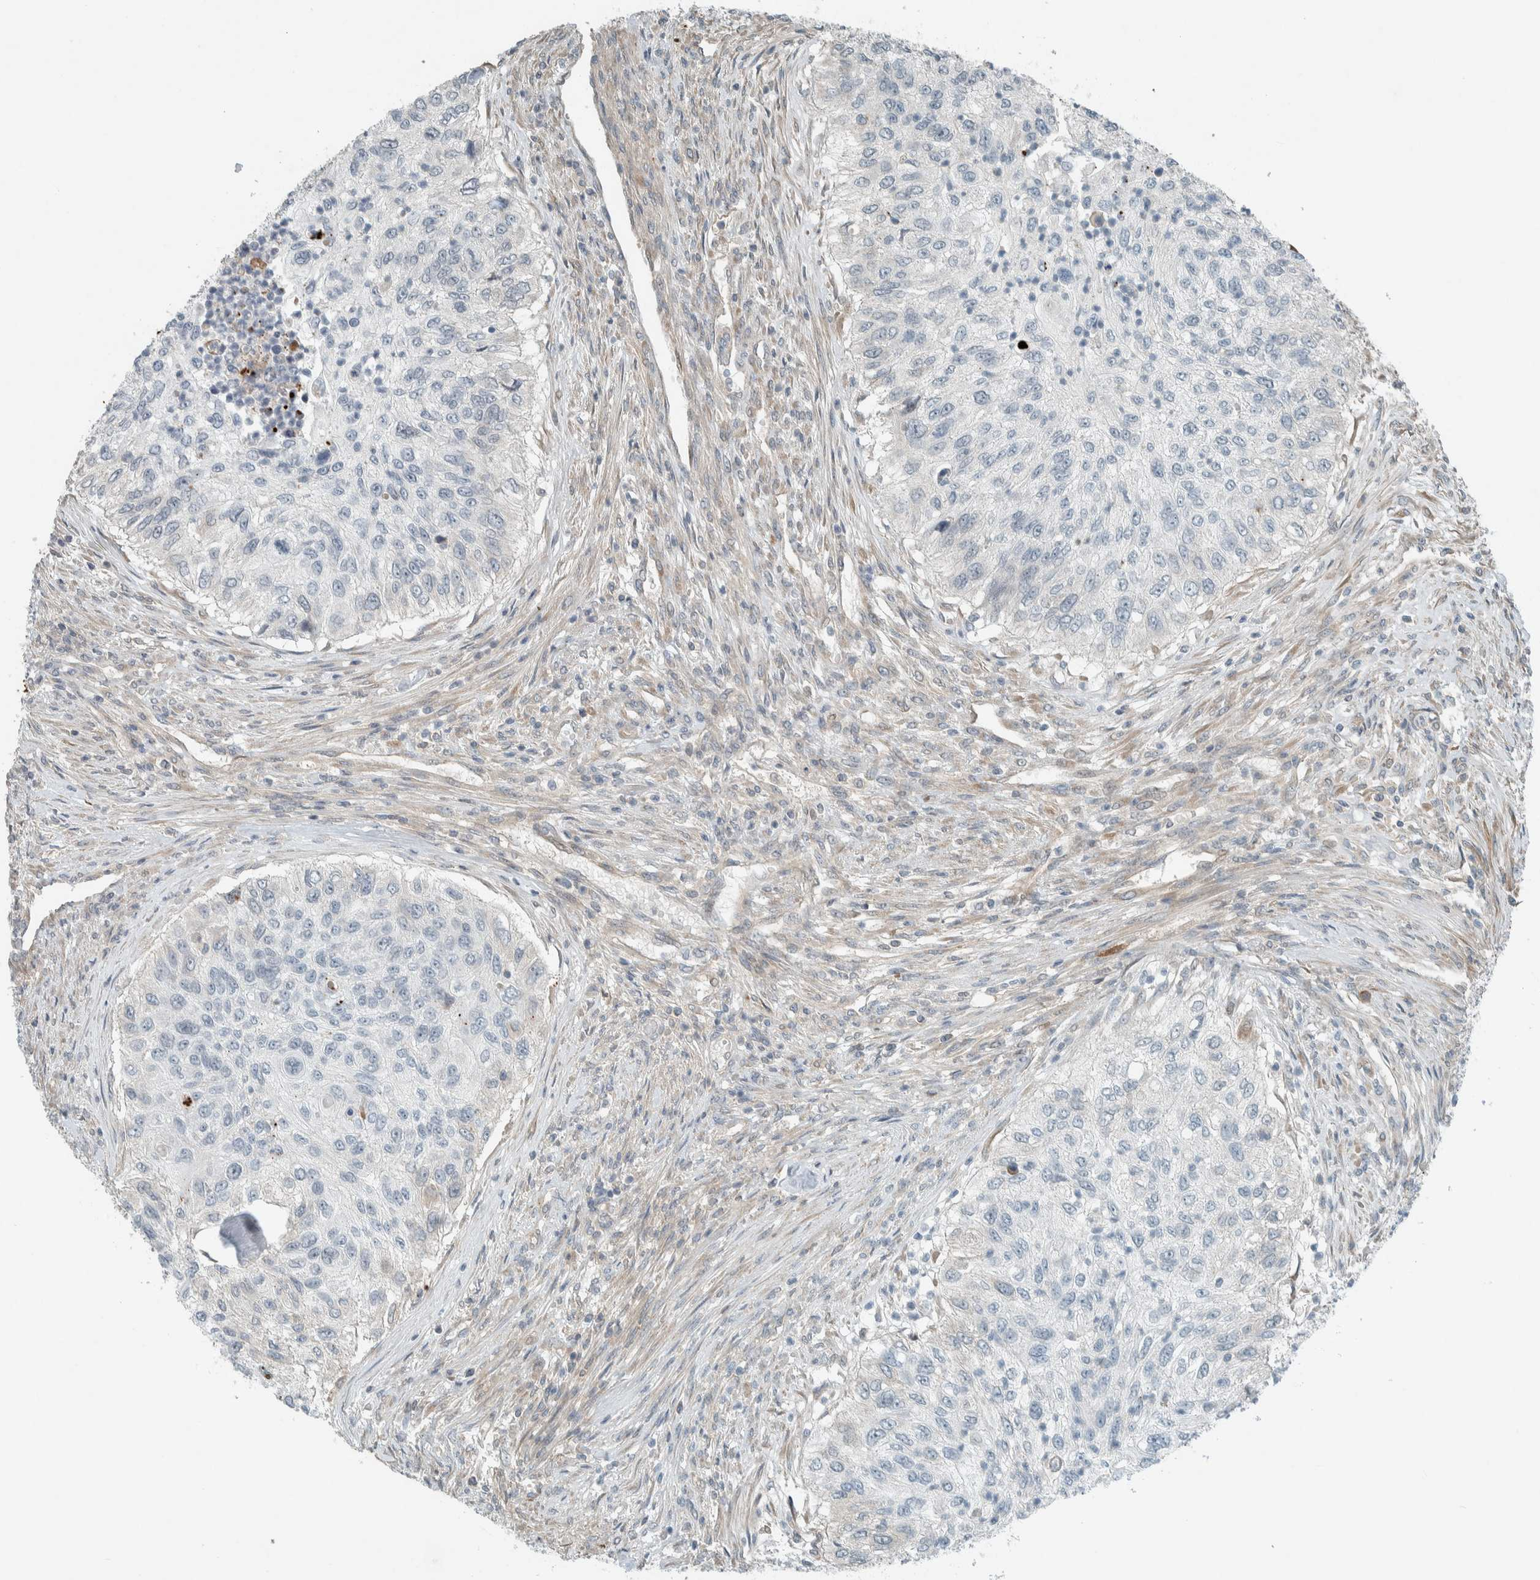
{"staining": {"intensity": "negative", "quantity": "none", "location": "none"}, "tissue": "urothelial cancer", "cell_type": "Tumor cells", "image_type": "cancer", "snomed": [{"axis": "morphology", "description": "Urothelial carcinoma, High grade"}, {"axis": "topography", "description": "Urinary bladder"}], "caption": "A photomicrograph of urothelial cancer stained for a protein reveals no brown staining in tumor cells.", "gene": "CERCAM", "patient": {"sex": "female", "age": 60}}